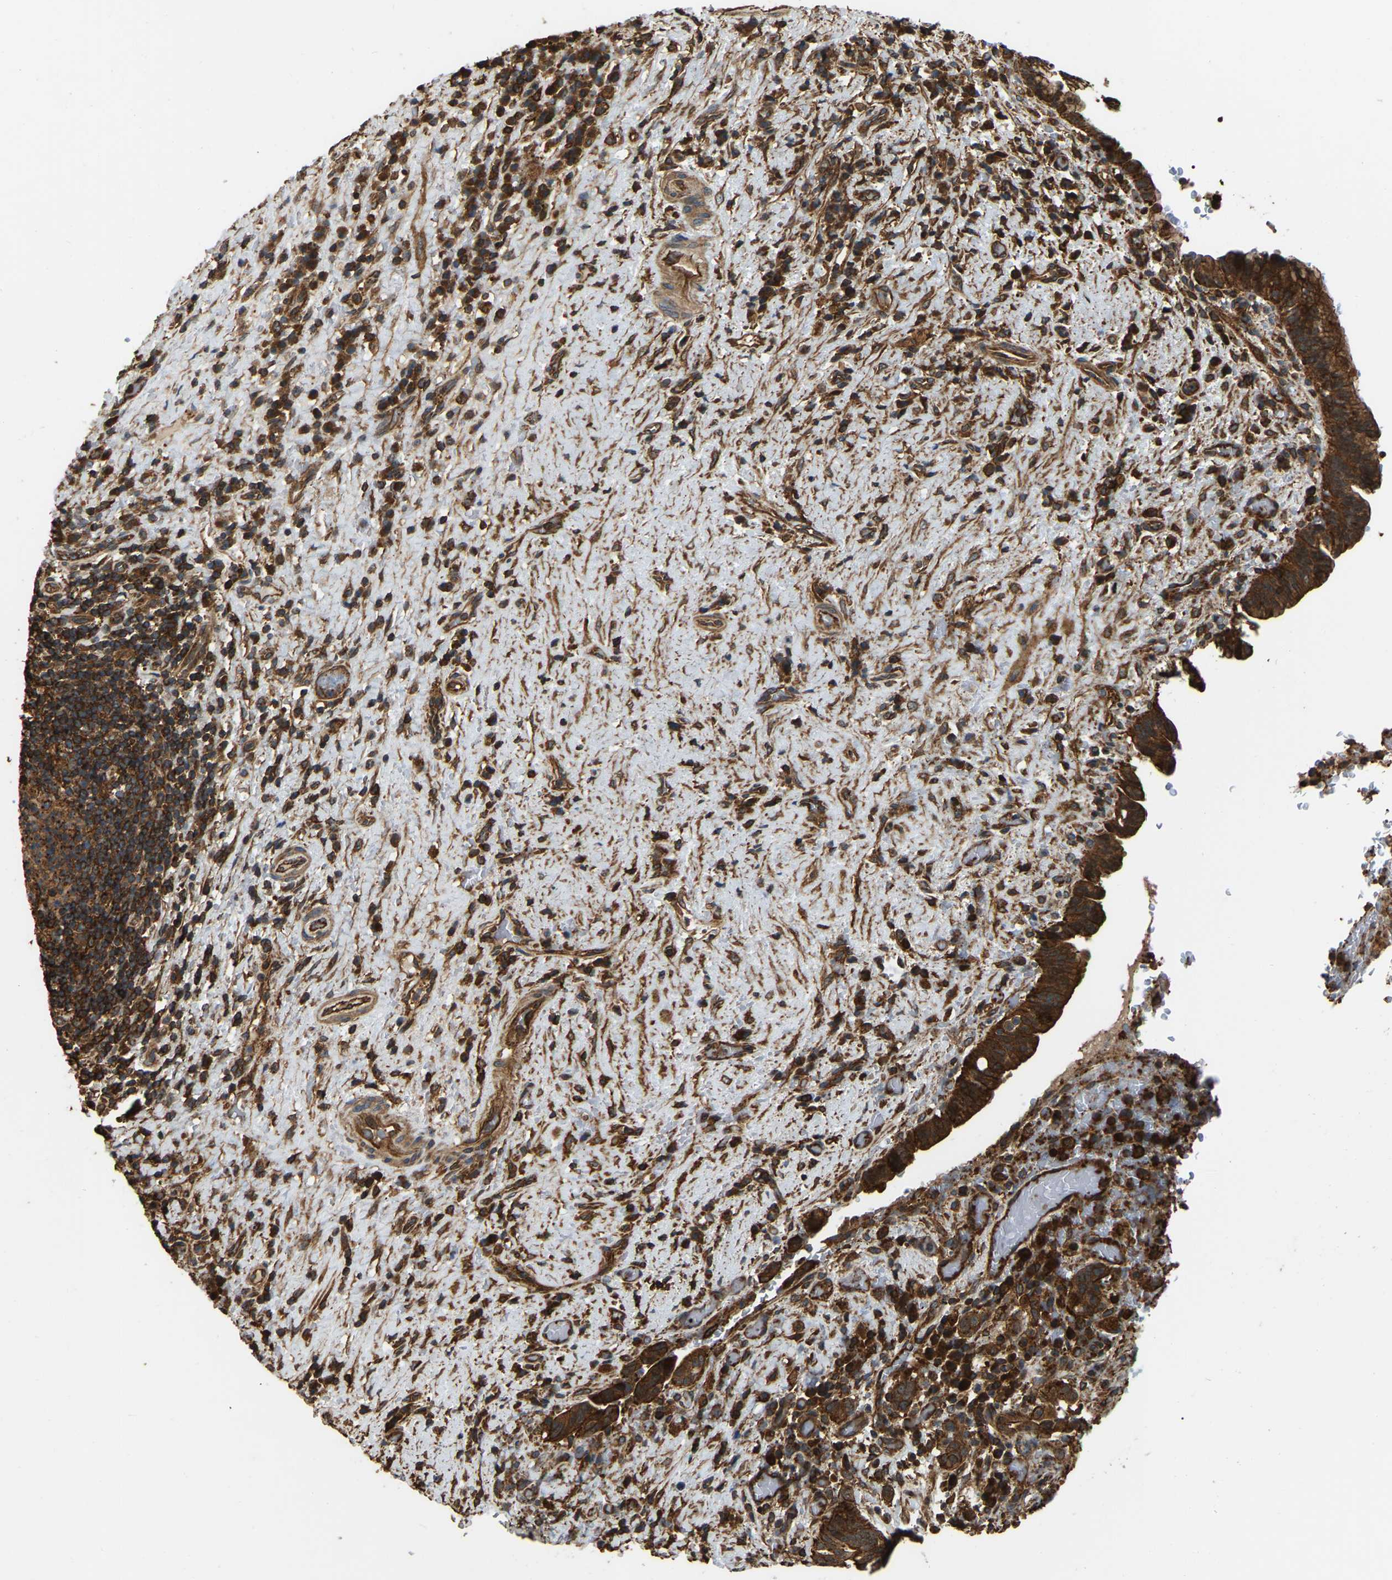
{"staining": {"intensity": "strong", "quantity": ">75%", "location": "cytoplasmic/membranous"}, "tissue": "liver cancer", "cell_type": "Tumor cells", "image_type": "cancer", "snomed": [{"axis": "morphology", "description": "Cholangiocarcinoma"}, {"axis": "topography", "description": "Liver"}], "caption": "Immunohistochemical staining of liver cancer demonstrates high levels of strong cytoplasmic/membranous positivity in about >75% of tumor cells. (IHC, brightfield microscopy, high magnification).", "gene": "SAMD9L", "patient": {"sex": "female", "age": 38}}